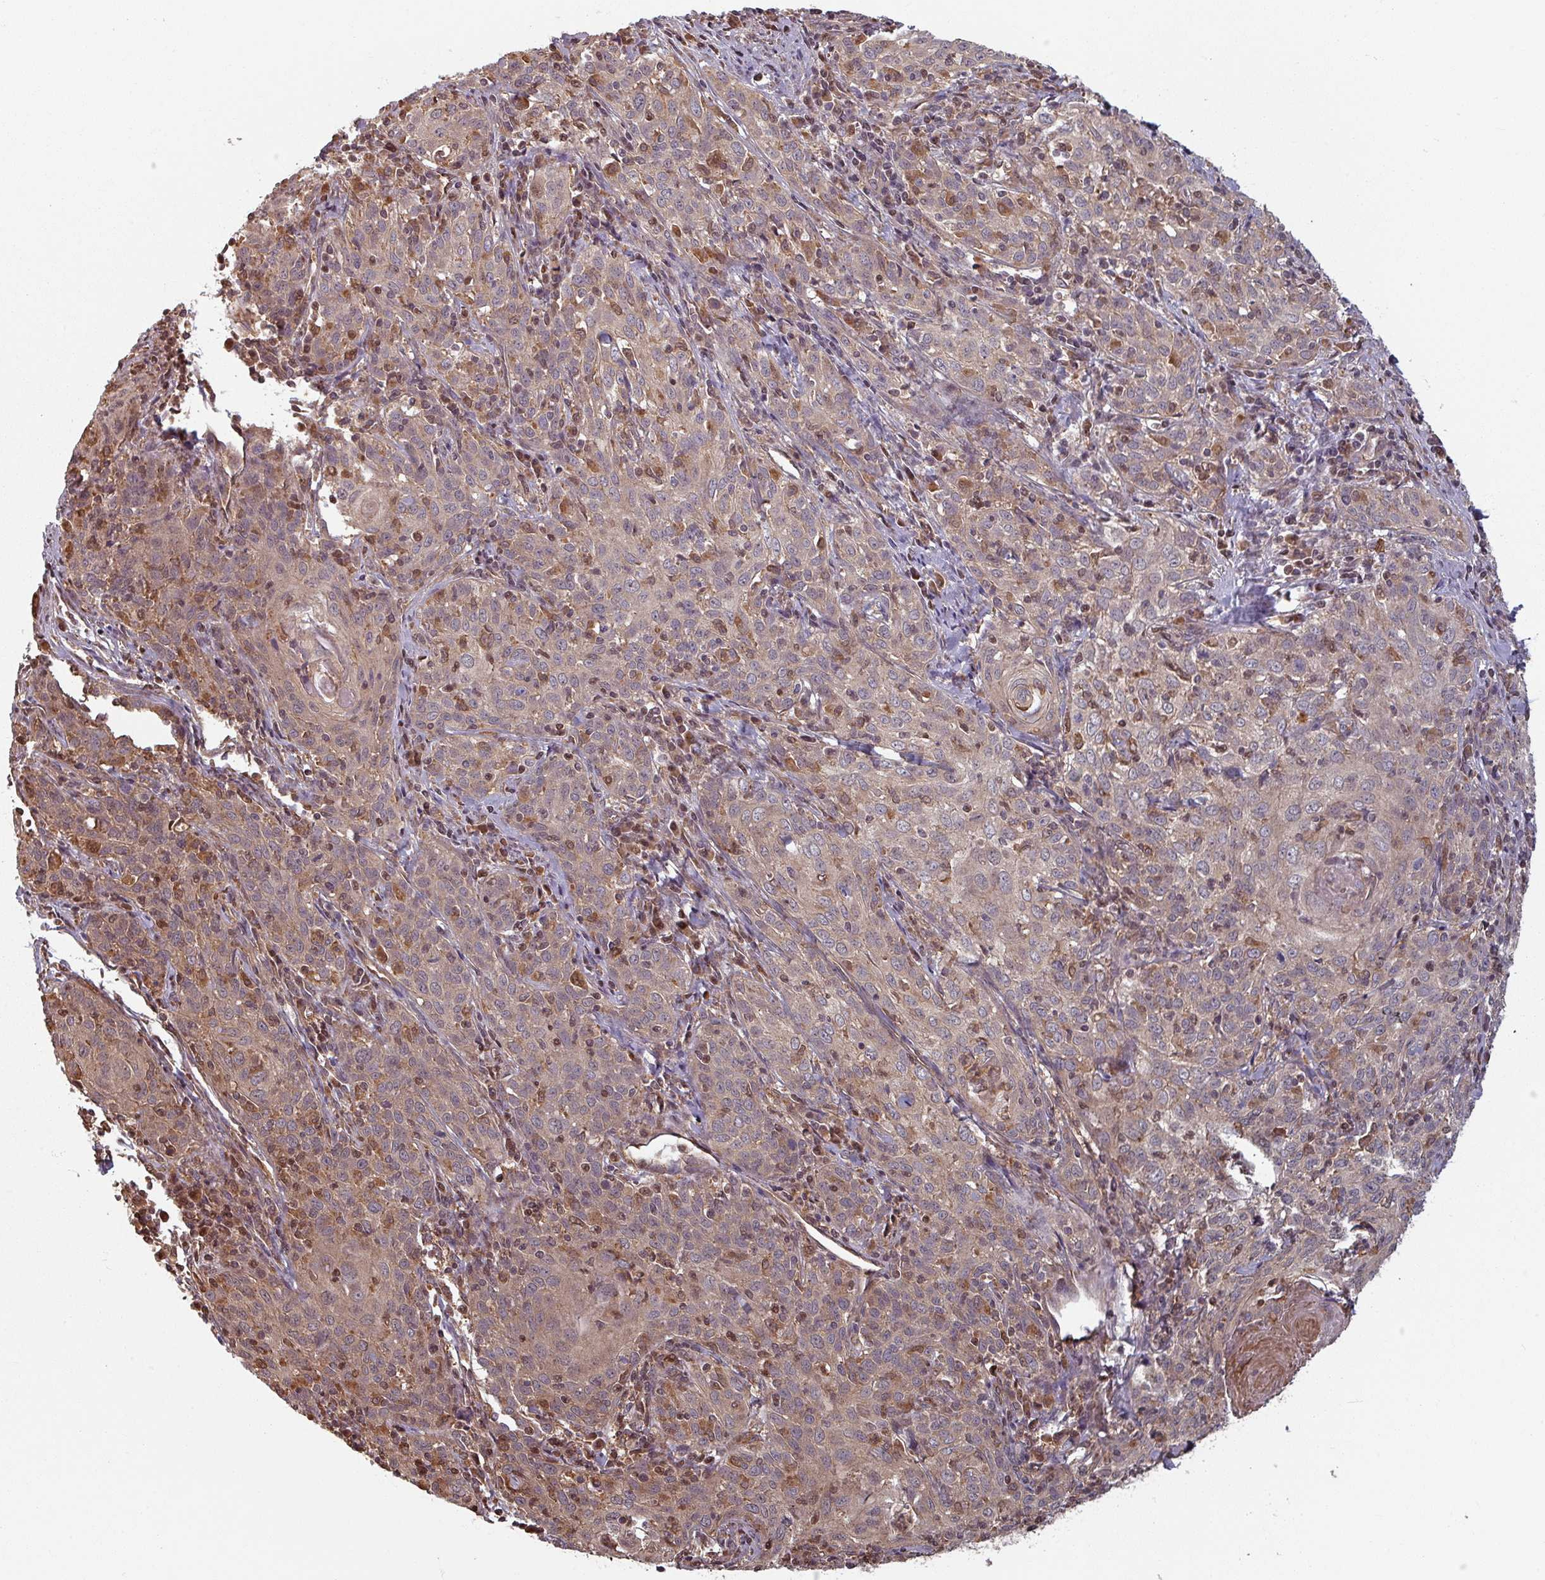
{"staining": {"intensity": "negative", "quantity": "none", "location": "none"}, "tissue": "cervical cancer", "cell_type": "Tumor cells", "image_type": "cancer", "snomed": [{"axis": "morphology", "description": "Squamous cell carcinoma, NOS"}, {"axis": "topography", "description": "Cervix"}], "caption": "DAB immunohistochemical staining of human cervical cancer (squamous cell carcinoma) exhibits no significant staining in tumor cells.", "gene": "EID1", "patient": {"sex": "female", "age": 57}}